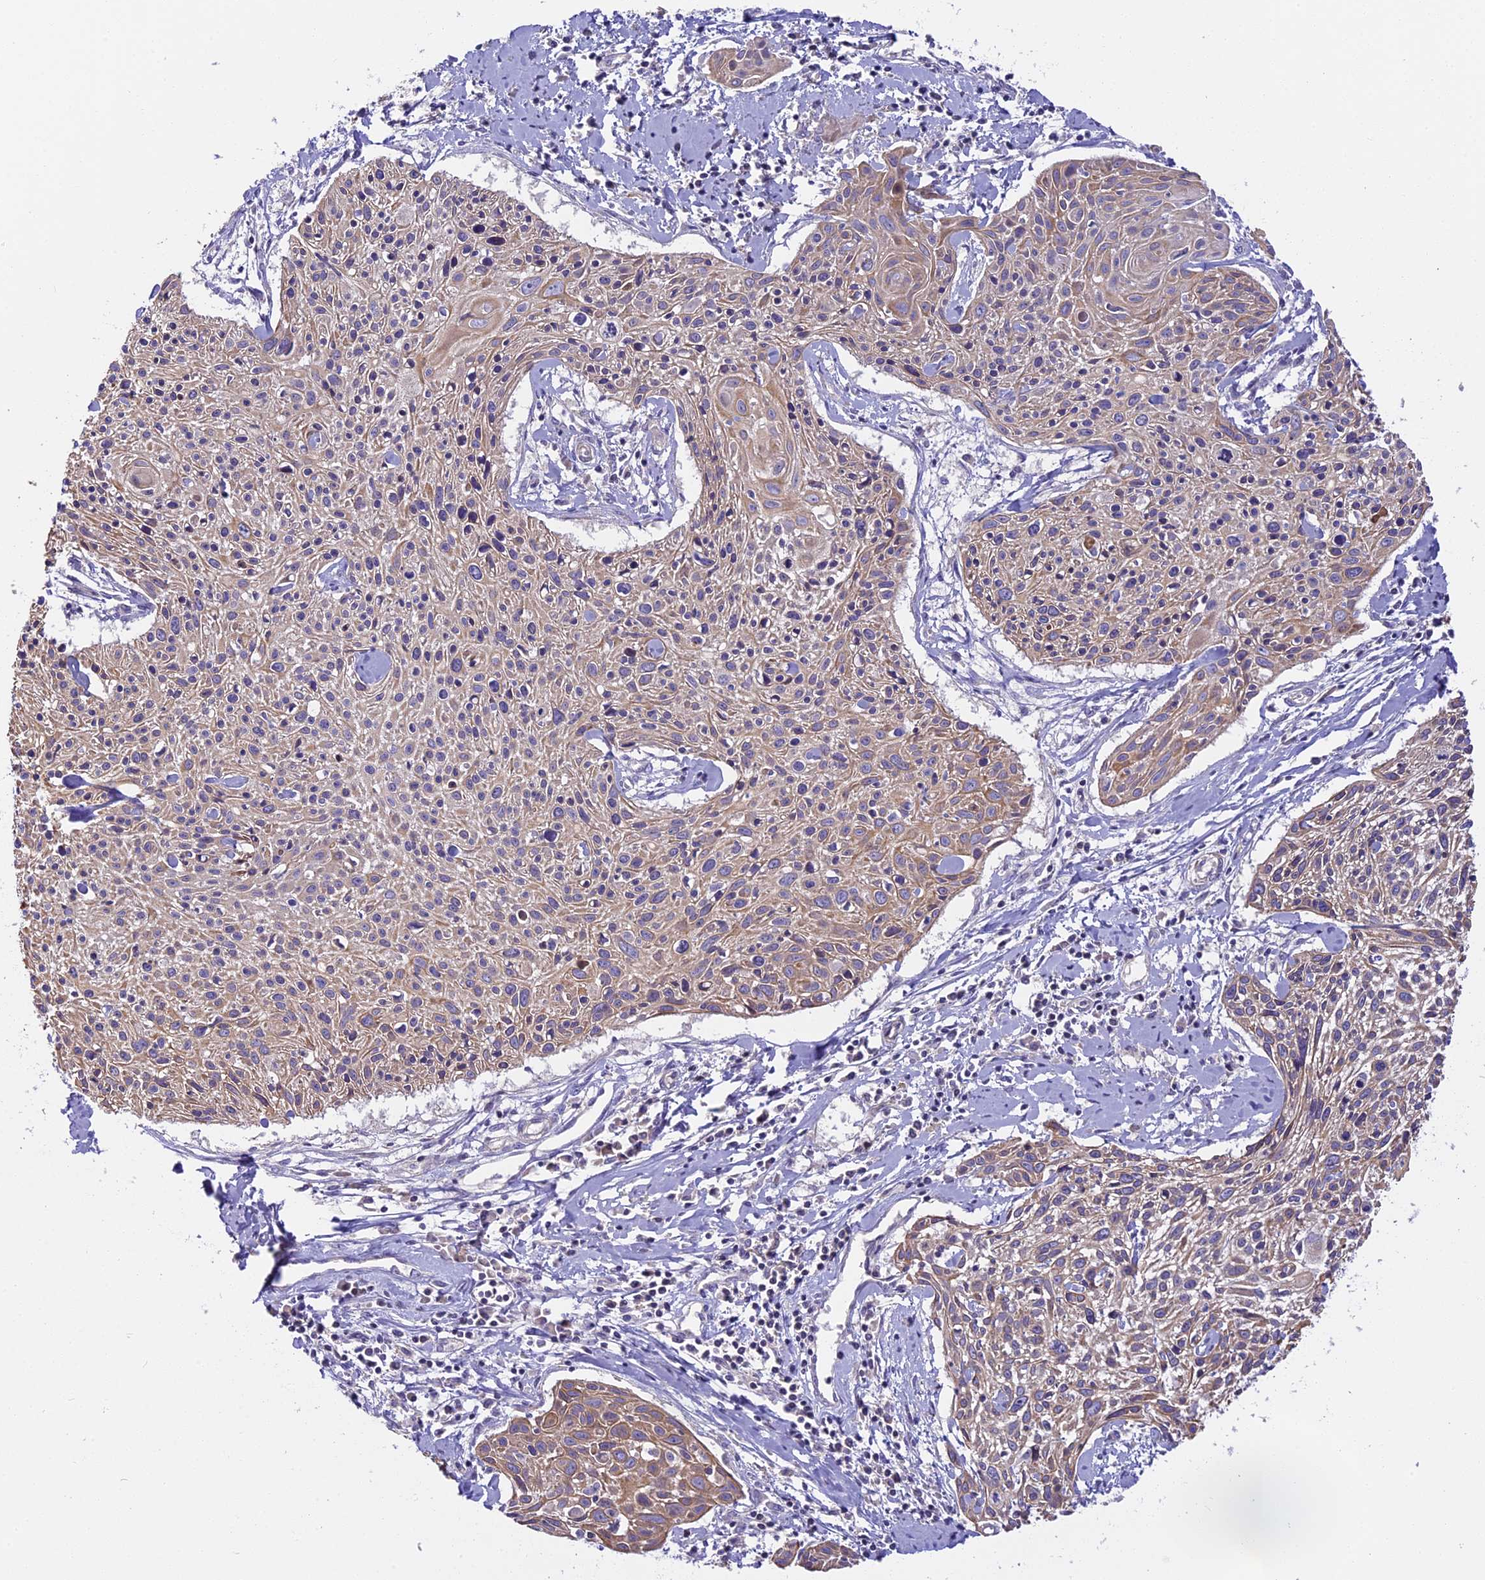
{"staining": {"intensity": "moderate", "quantity": "<25%", "location": "cytoplasmic/membranous"}, "tissue": "cervical cancer", "cell_type": "Tumor cells", "image_type": "cancer", "snomed": [{"axis": "morphology", "description": "Squamous cell carcinoma, NOS"}, {"axis": "topography", "description": "Cervix"}], "caption": "Tumor cells display low levels of moderate cytoplasmic/membranous expression in approximately <25% of cells in cervical squamous cell carcinoma.", "gene": "FAM98C", "patient": {"sex": "female", "age": 51}}